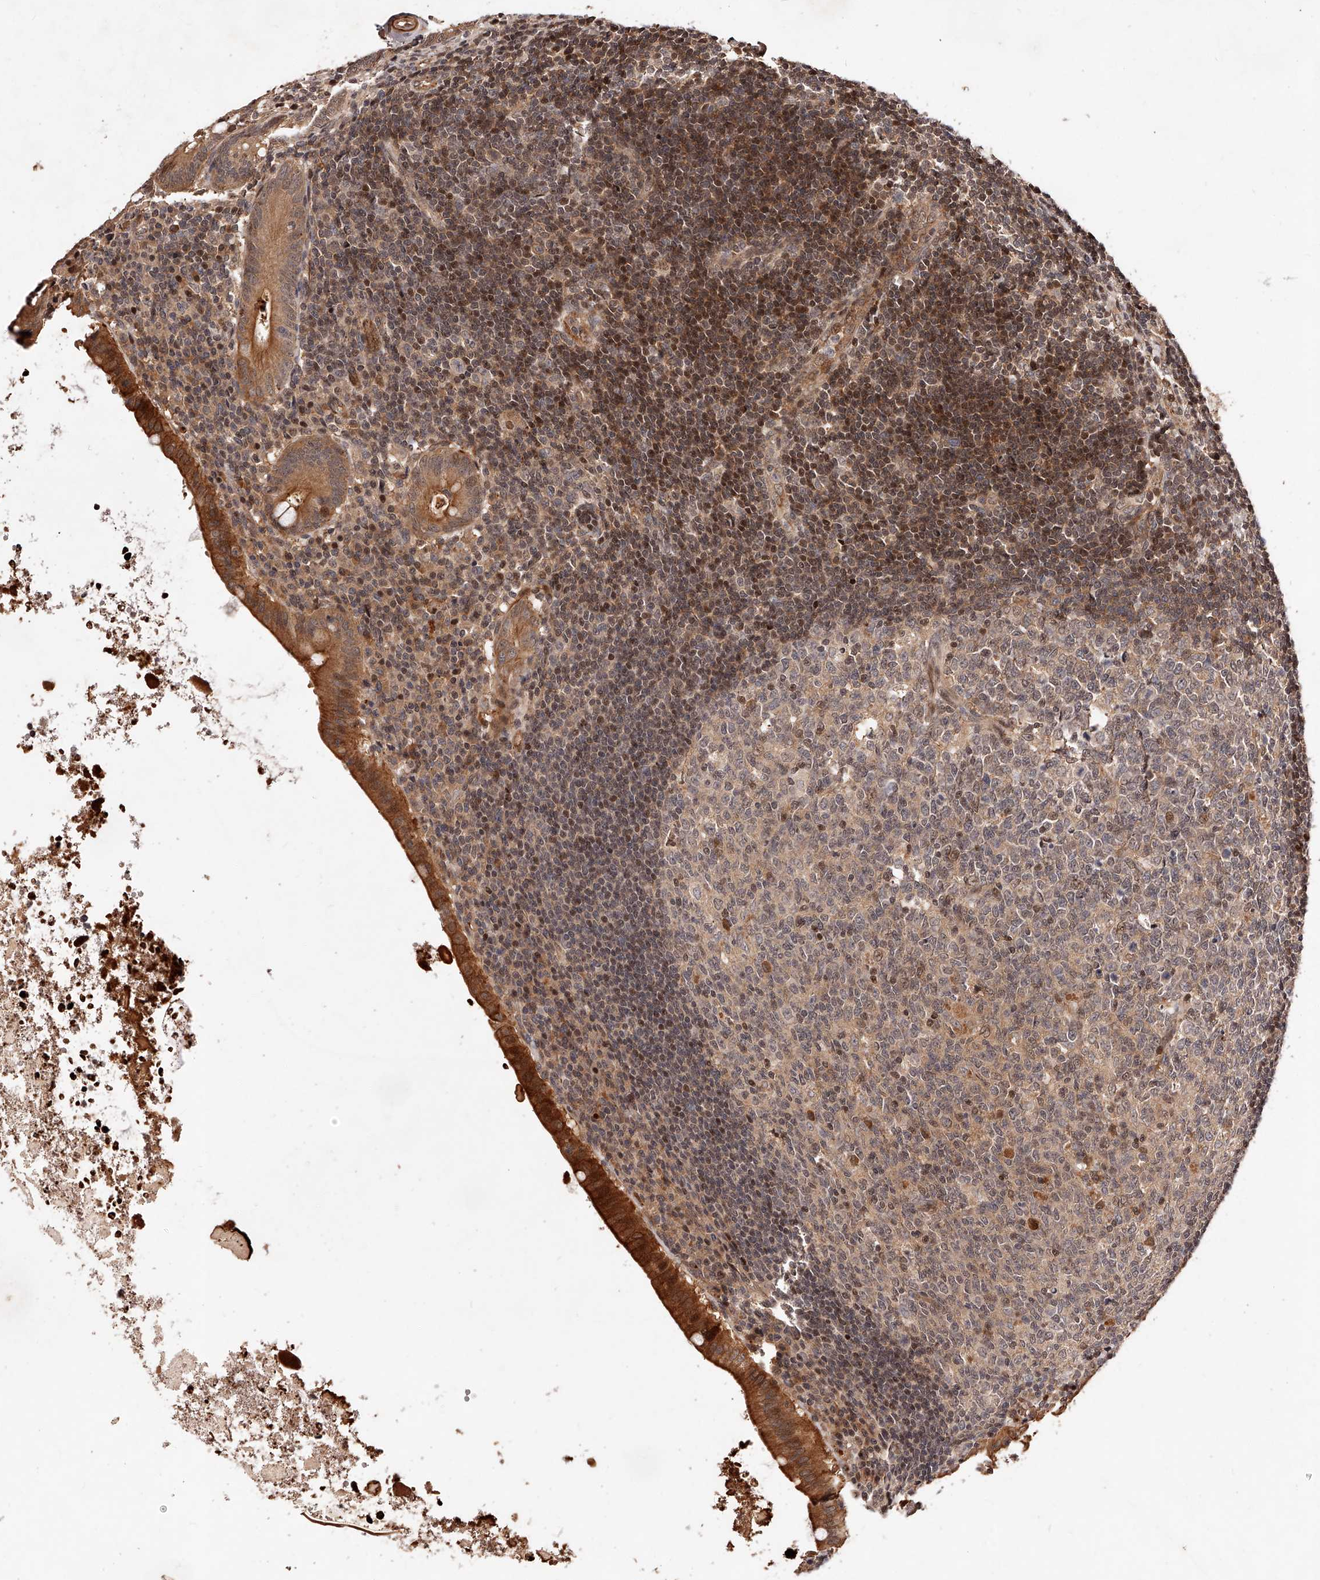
{"staining": {"intensity": "strong", "quantity": ">75%", "location": "cytoplasmic/membranous"}, "tissue": "appendix", "cell_type": "Glandular cells", "image_type": "normal", "snomed": [{"axis": "morphology", "description": "Normal tissue, NOS"}, {"axis": "topography", "description": "Appendix"}], "caption": "Immunohistochemistry of normal appendix displays high levels of strong cytoplasmic/membranous staining in about >75% of glandular cells.", "gene": "CUL7", "patient": {"sex": "female", "age": 54}}